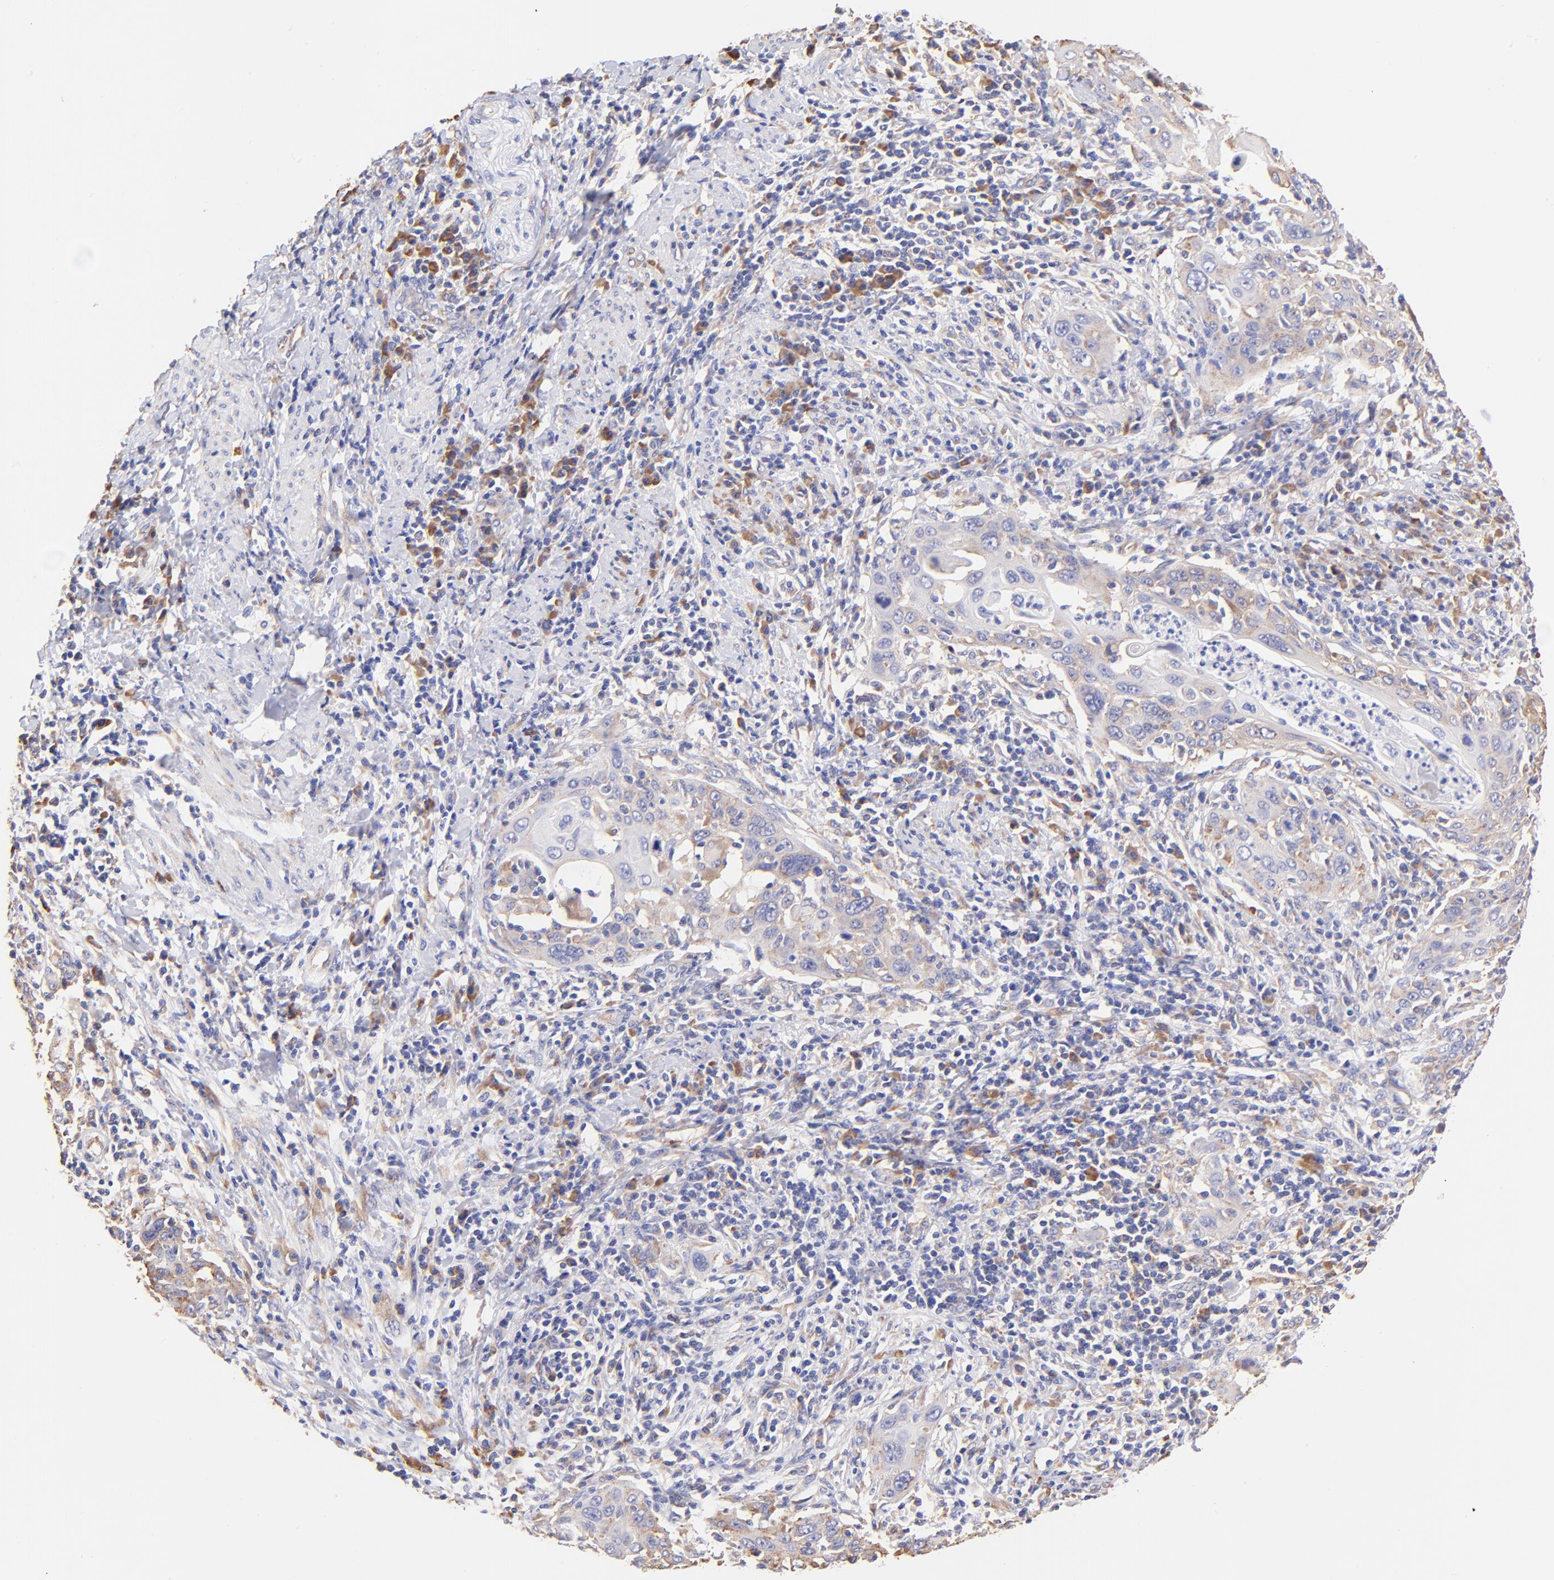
{"staining": {"intensity": "moderate", "quantity": "25%-75%", "location": "cytoplasmic/membranous"}, "tissue": "cervical cancer", "cell_type": "Tumor cells", "image_type": "cancer", "snomed": [{"axis": "morphology", "description": "Squamous cell carcinoma, NOS"}, {"axis": "topography", "description": "Cervix"}], "caption": "Immunohistochemical staining of human squamous cell carcinoma (cervical) reveals medium levels of moderate cytoplasmic/membranous protein expression in about 25%-75% of tumor cells. (DAB (3,3'-diaminobenzidine) IHC with brightfield microscopy, high magnification).", "gene": "RPL30", "patient": {"sex": "female", "age": 54}}